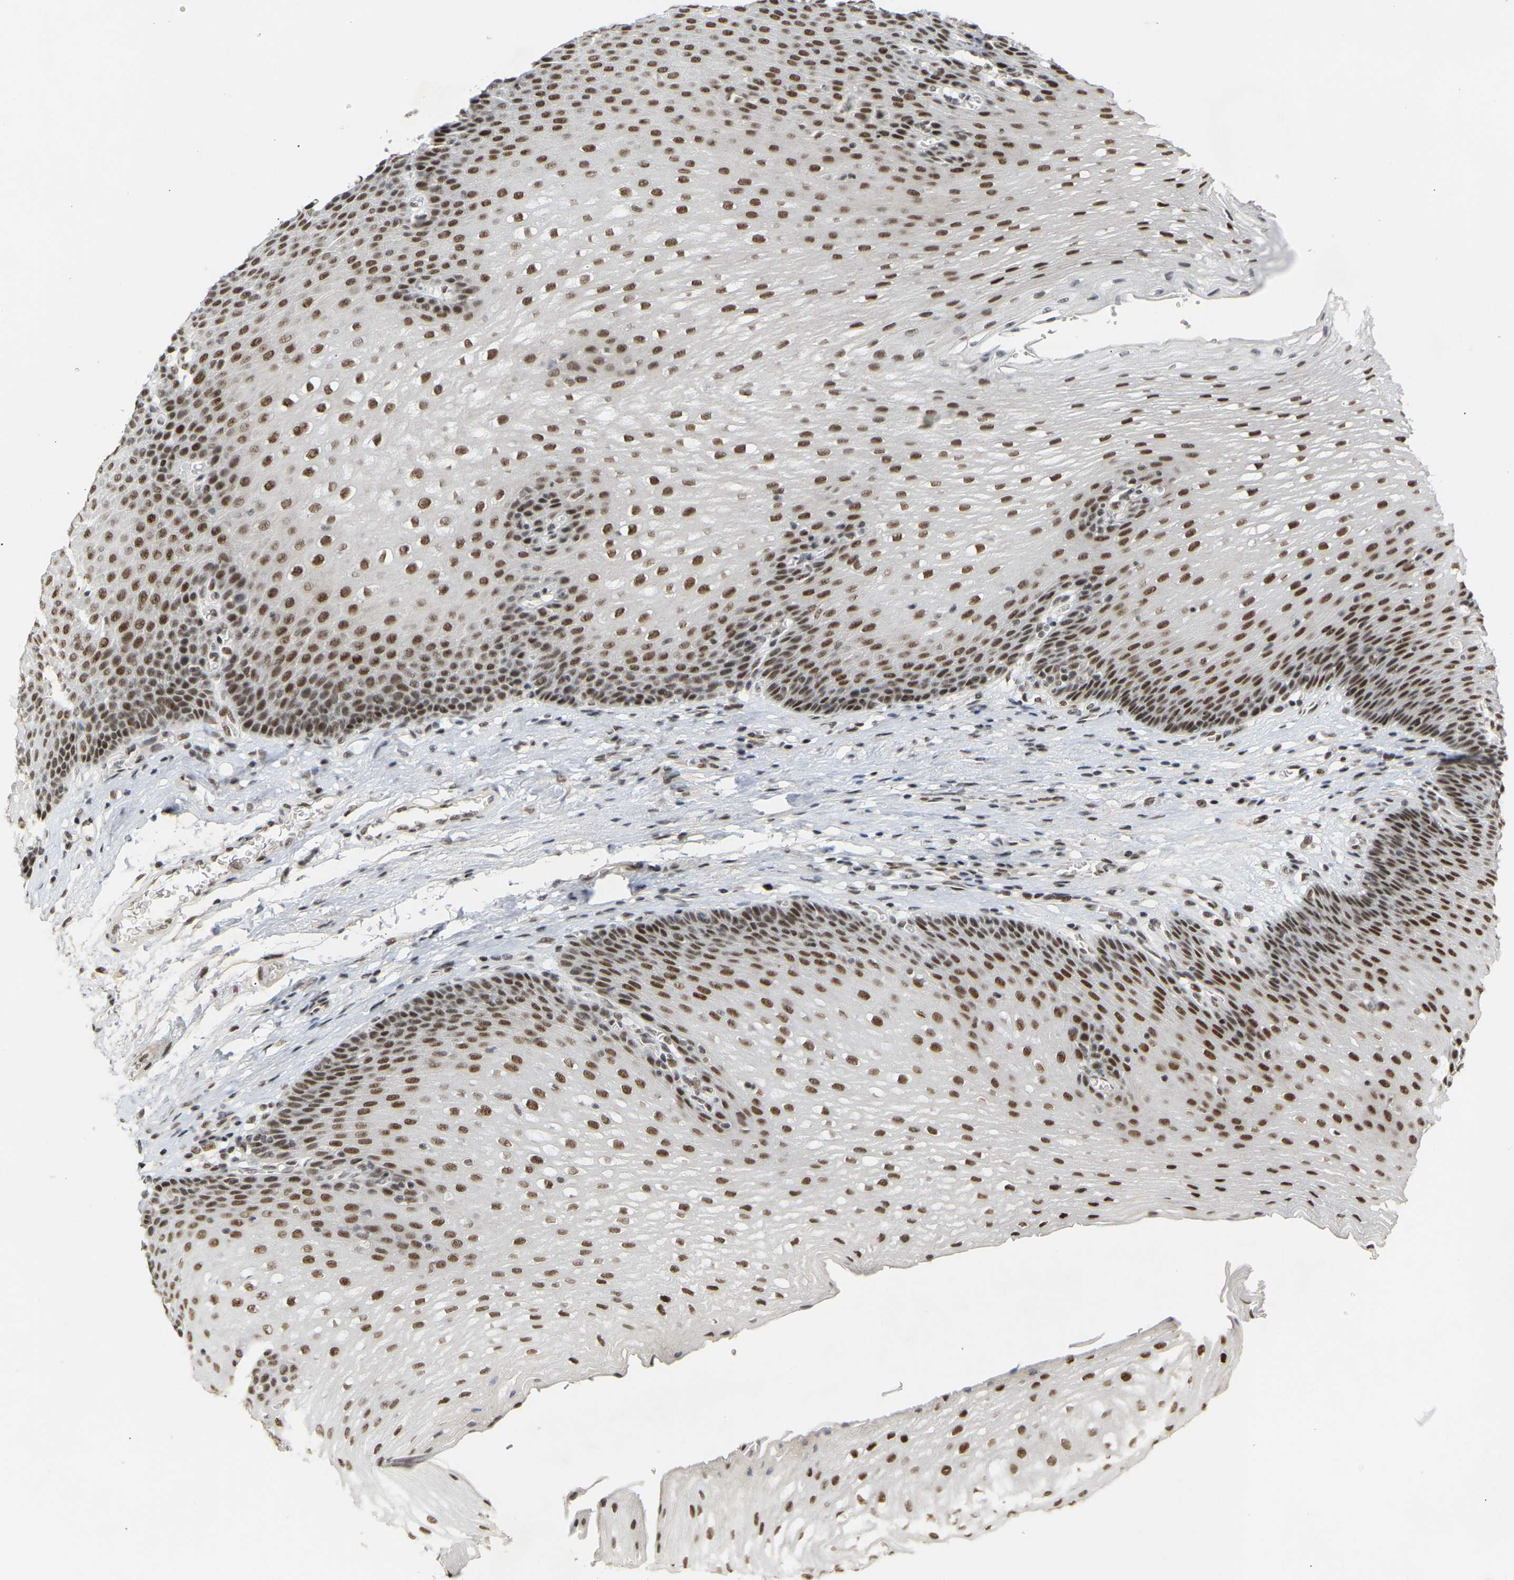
{"staining": {"intensity": "strong", "quantity": ">75%", "location": "nuclear"}, "tissue": "esophagus", "cell_type": "Squamous epithelial cells", "image_type": "normal", "snomed": [{"axis": "morphology", "description": "Normal tissue, NOS"}, {"axis": "topography", "description": "Esophagus"}], "caption": "This image shows immunohistochemistry staining of normal esophagus, with high strong nuclear positivity in about >75% of squamous epithelial cells.", "gene": "NELFB", "patient": {"sex": "male", "age": 48}}